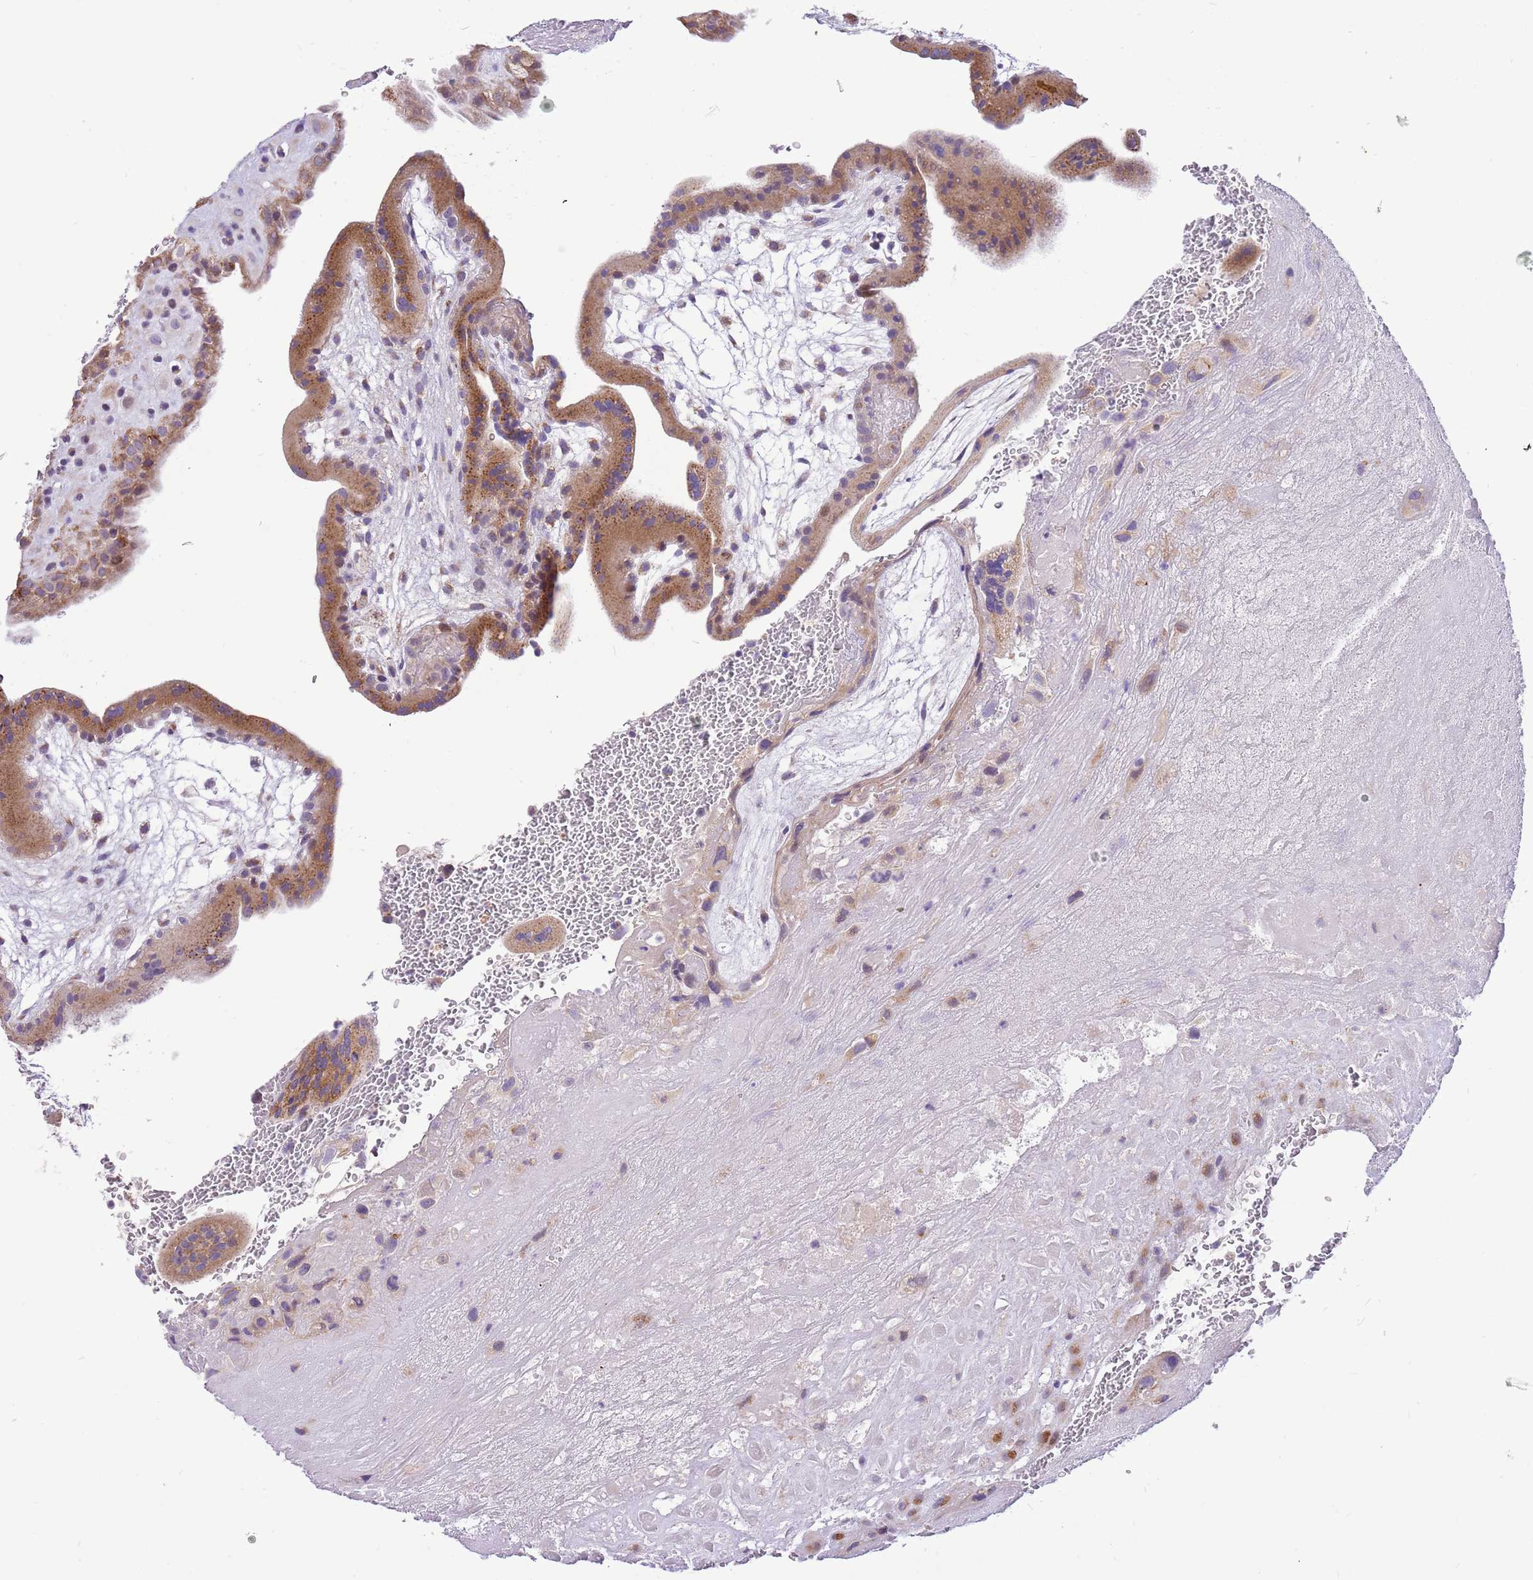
{"staining": {"intensity": "moderate", "quantity": "<25%", "location": "cytoplasmic/membranous"}, "tissue": "placenta", "cell_type": "Decidual cells", "image_type": "normal", "snomed": [{"axis": "morphology", "description": "Normal tissue, NOS"}, {"axis": "topography", "description": "Placenta"}], "caption": "About <25% of decidual cells in normal placenta show moderate cytoplasmic/membranous protein expression as visualized by brown immunohistochemical staining.", "gene": "COX17", "patient": {"sex": "female", "age": 35}}